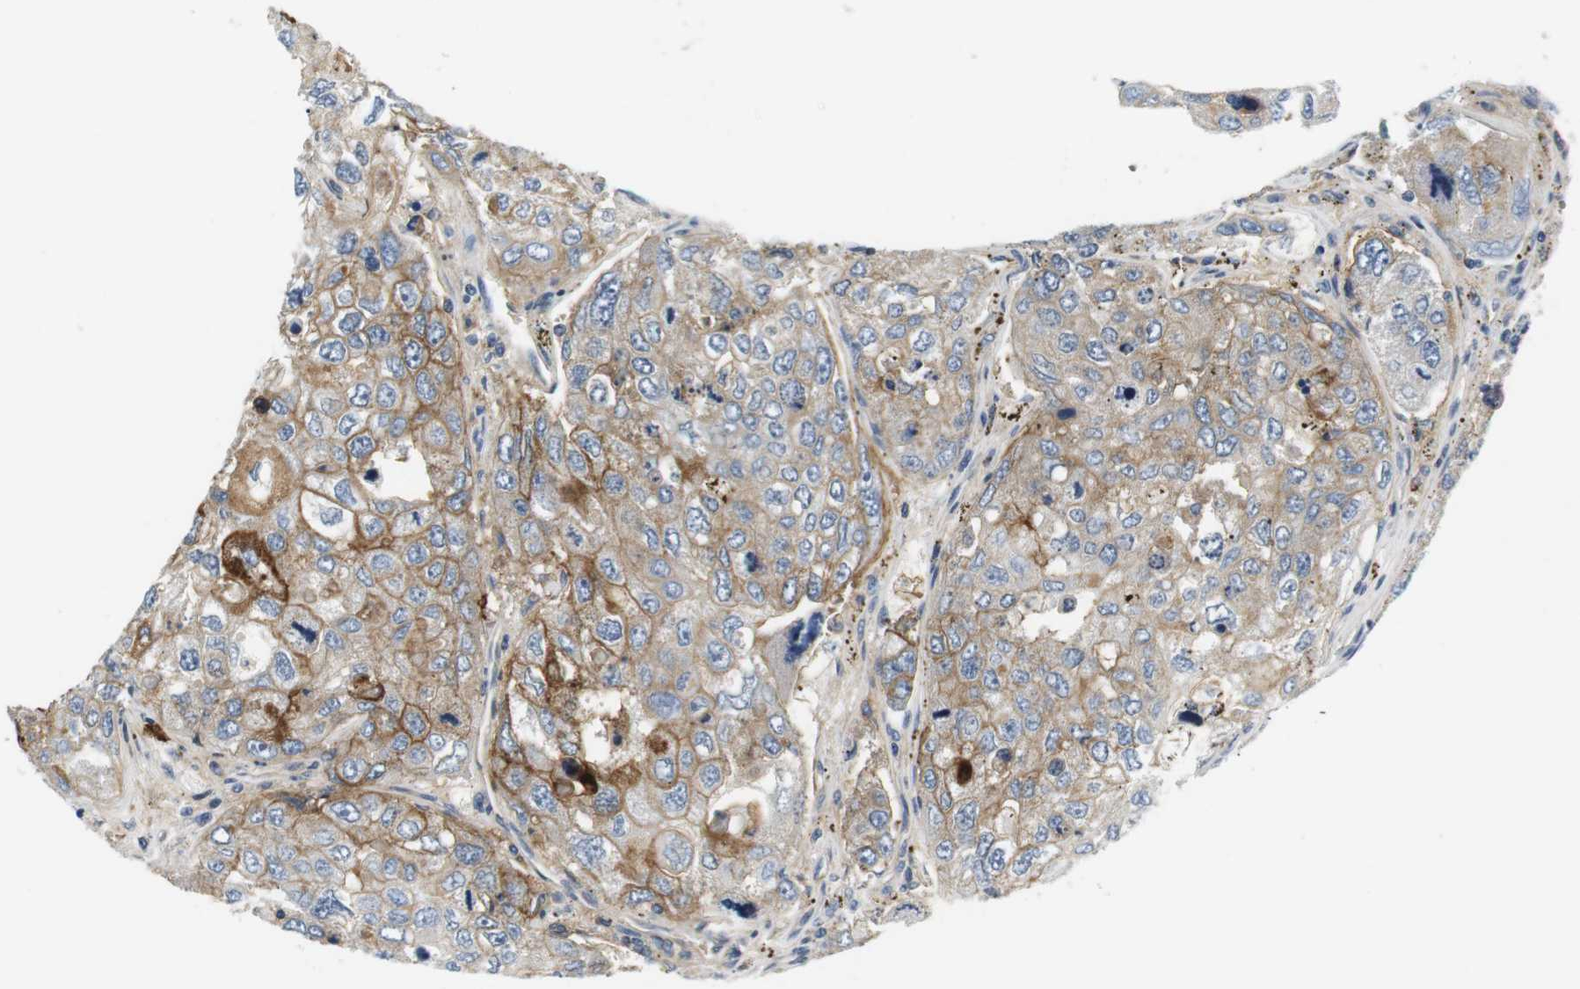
{"staining": {"intensity": "moderate", "quantity": ">75%", "location": "cytoplasmic/membranous"}, "tissue": "urothelial cancer", "cell_type": "Tumor cells", "image_type": "cancer", "snomed": [{"axis": "morphology", "description": "Urothelial carcinoma, High grade"}, {"axis": "topography", "description": "Lymph node"}, {"axis": "topography", "description": "Urinary bladder"}], "caption": "The micrograph displays a brown stain indicating the presence of a protein in the cytoplasmic/membranous of tumor cells in urothelial carcinoma (high-grade).", "gene": "SLC30A1", "patient": {"sex": "male", "age": 51}}